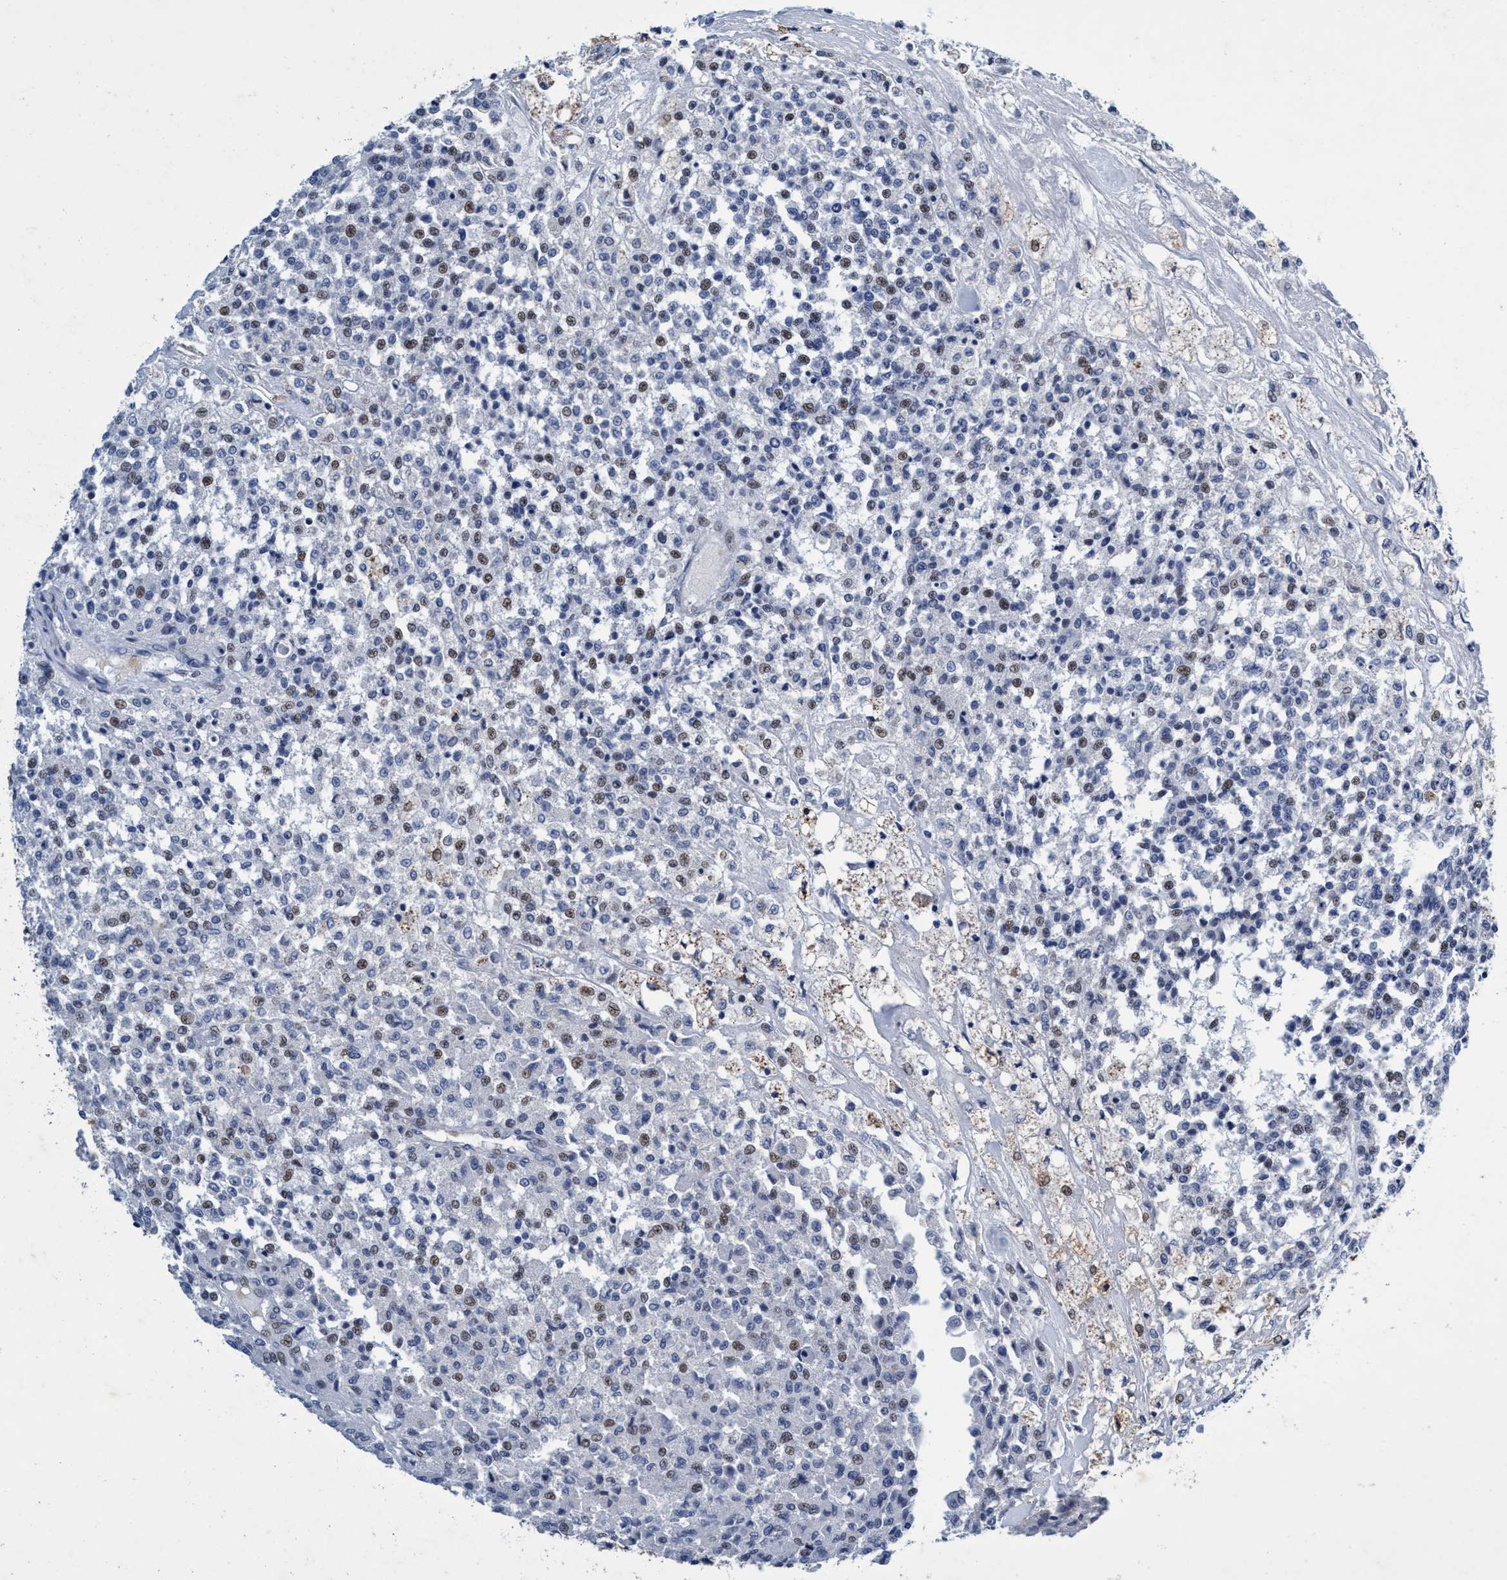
{"staining": {"intensity": "moderate", "quantity": "<25%", "location": "nuclear"}, "tissue": "testis cancer", "cell_type": "Tumor cells", "image_type": "cancer", "snomed": [{"axis": "morphology", "description": "Seminoma, NOS"}, {"axis": "topography", "description": "Testis"}], "caption": "High-magnification brightfield microscopy of testis cancer (seminoma) stained with DAB (3,3'-diaminobenzidine) (brown) and counterstained with hematoxylin (blue). tumor cells exhibit moderate nuclear positivity is appreciated in about<25% of cells.", "gene": "GRB14", "patient": {"sex": "male", "age": 59}}